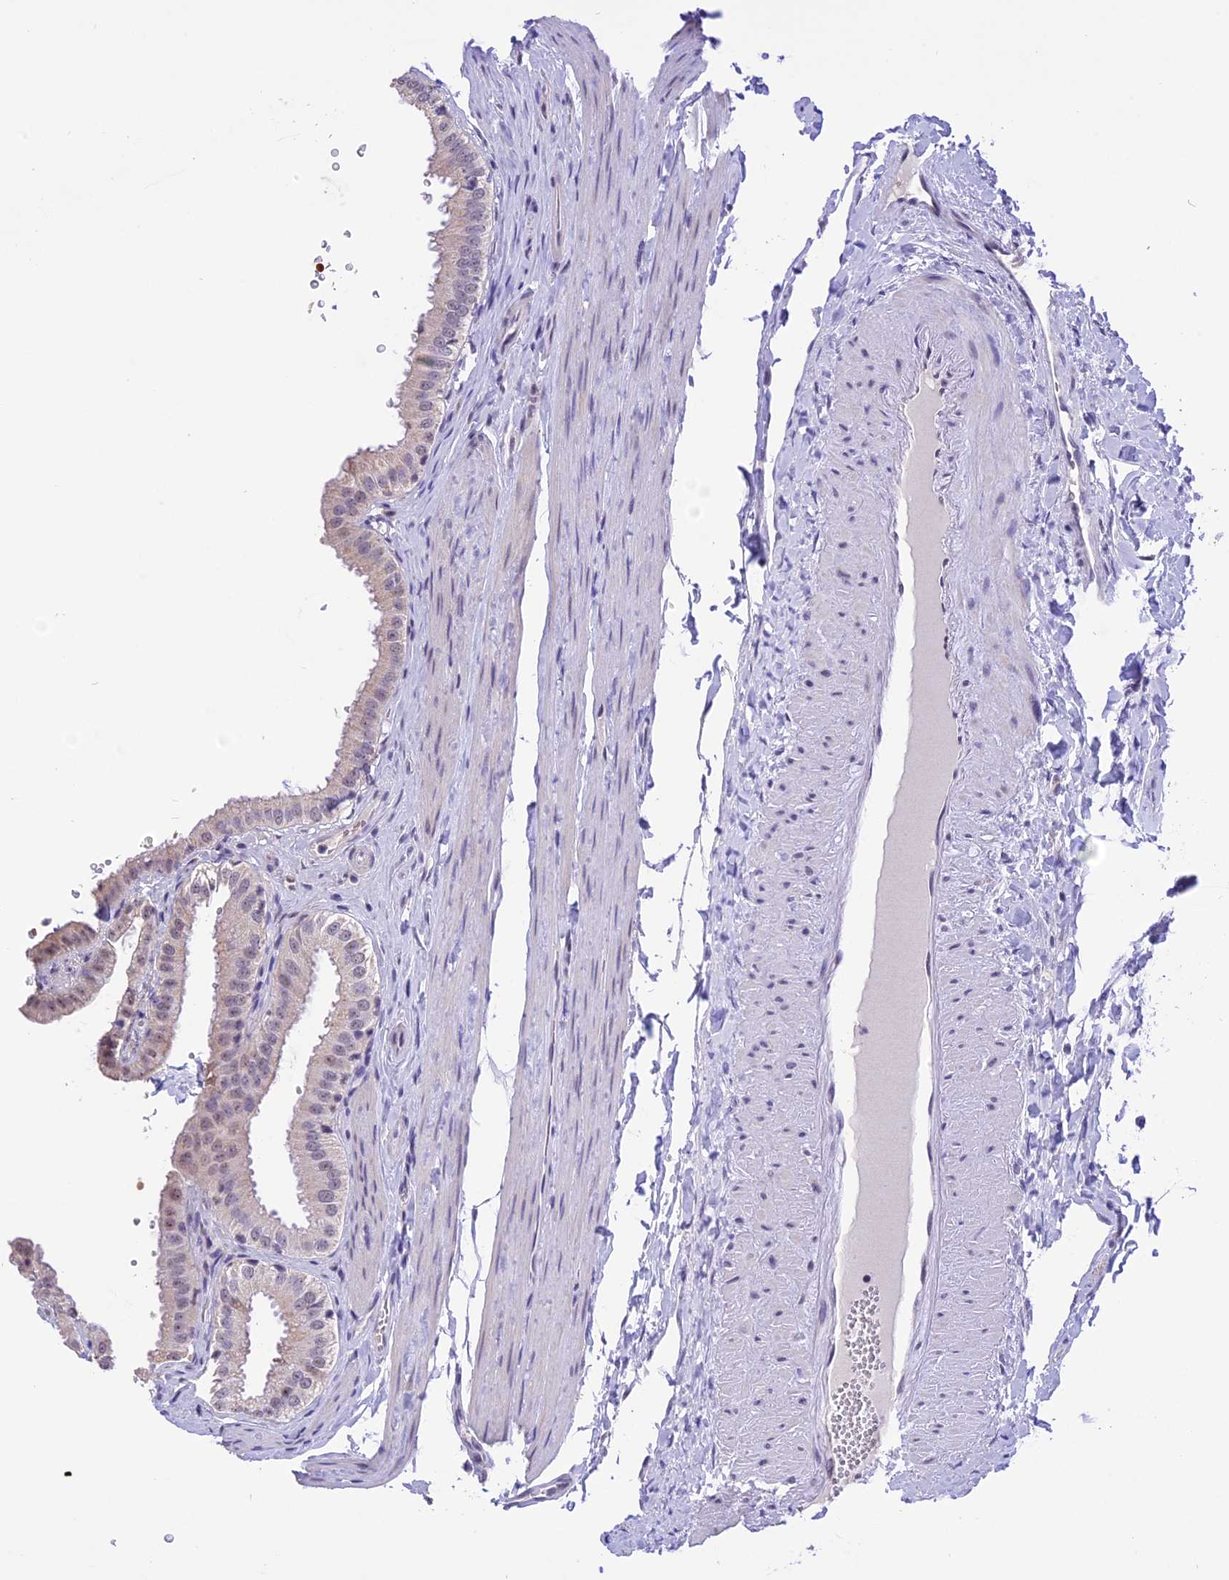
{"staining": {"intensity": "weak", "quantity": "<25%", "location": "cytoplasmic/membranous"}, "tissue": "gallbladder", "cell_type": "Glandular cells", "image_type": "normal", "snomed": [{"axis": "morphology", "description": "Normal tissue, NOS"}, {"axis": "topography", "description": "Gallbladder"}], "caption": "A high-resolution histopathology image shows immunohistochemistry staining of normal gallbladder, which shows no significant staining in glandular cells.", "gene": "AHSP", "patient": {"sex": "female", "age": 61}}